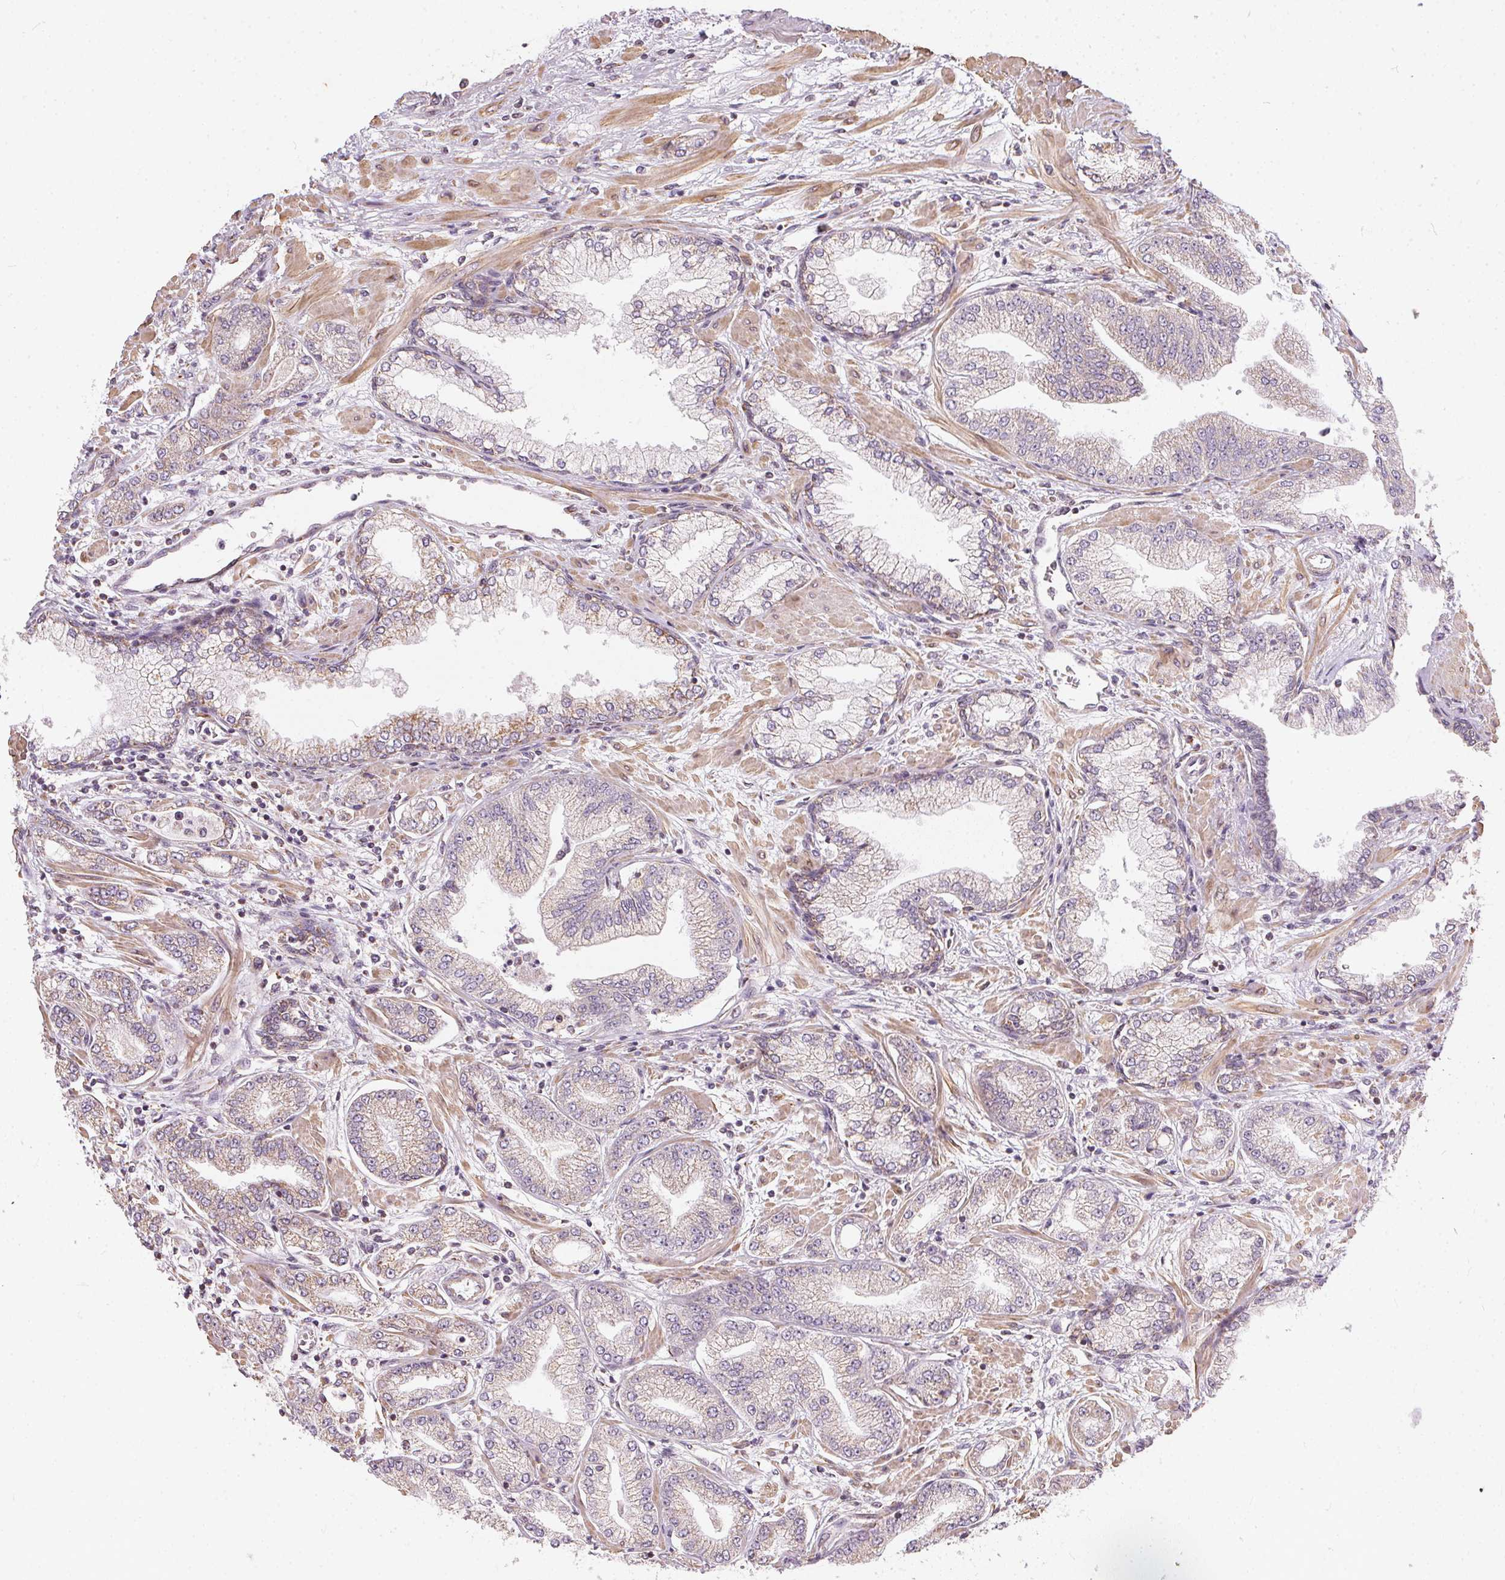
{"staining": {"intensity": "weak", "quantity": "<25%", "location": "cytoplasmic/membranous"}, "tissue": "prostate cancer", "cell_type": "Tumor cells", "image_type": "cancer", "snomed": [{"axis": "morphology", "description": "Adenocarcinoma, Low grade"}, {"axis": "topography", "description": "Prostate"}], "caption": "Immunohistochemistry (IHC) histopathology image of low-grade adenocarcinoma (prostate) stained for a protein (brown), which demonstrates no expression in tumor cells.", "gene": "VWA5B2", "patient": {"sex": "male", "age": 55}}